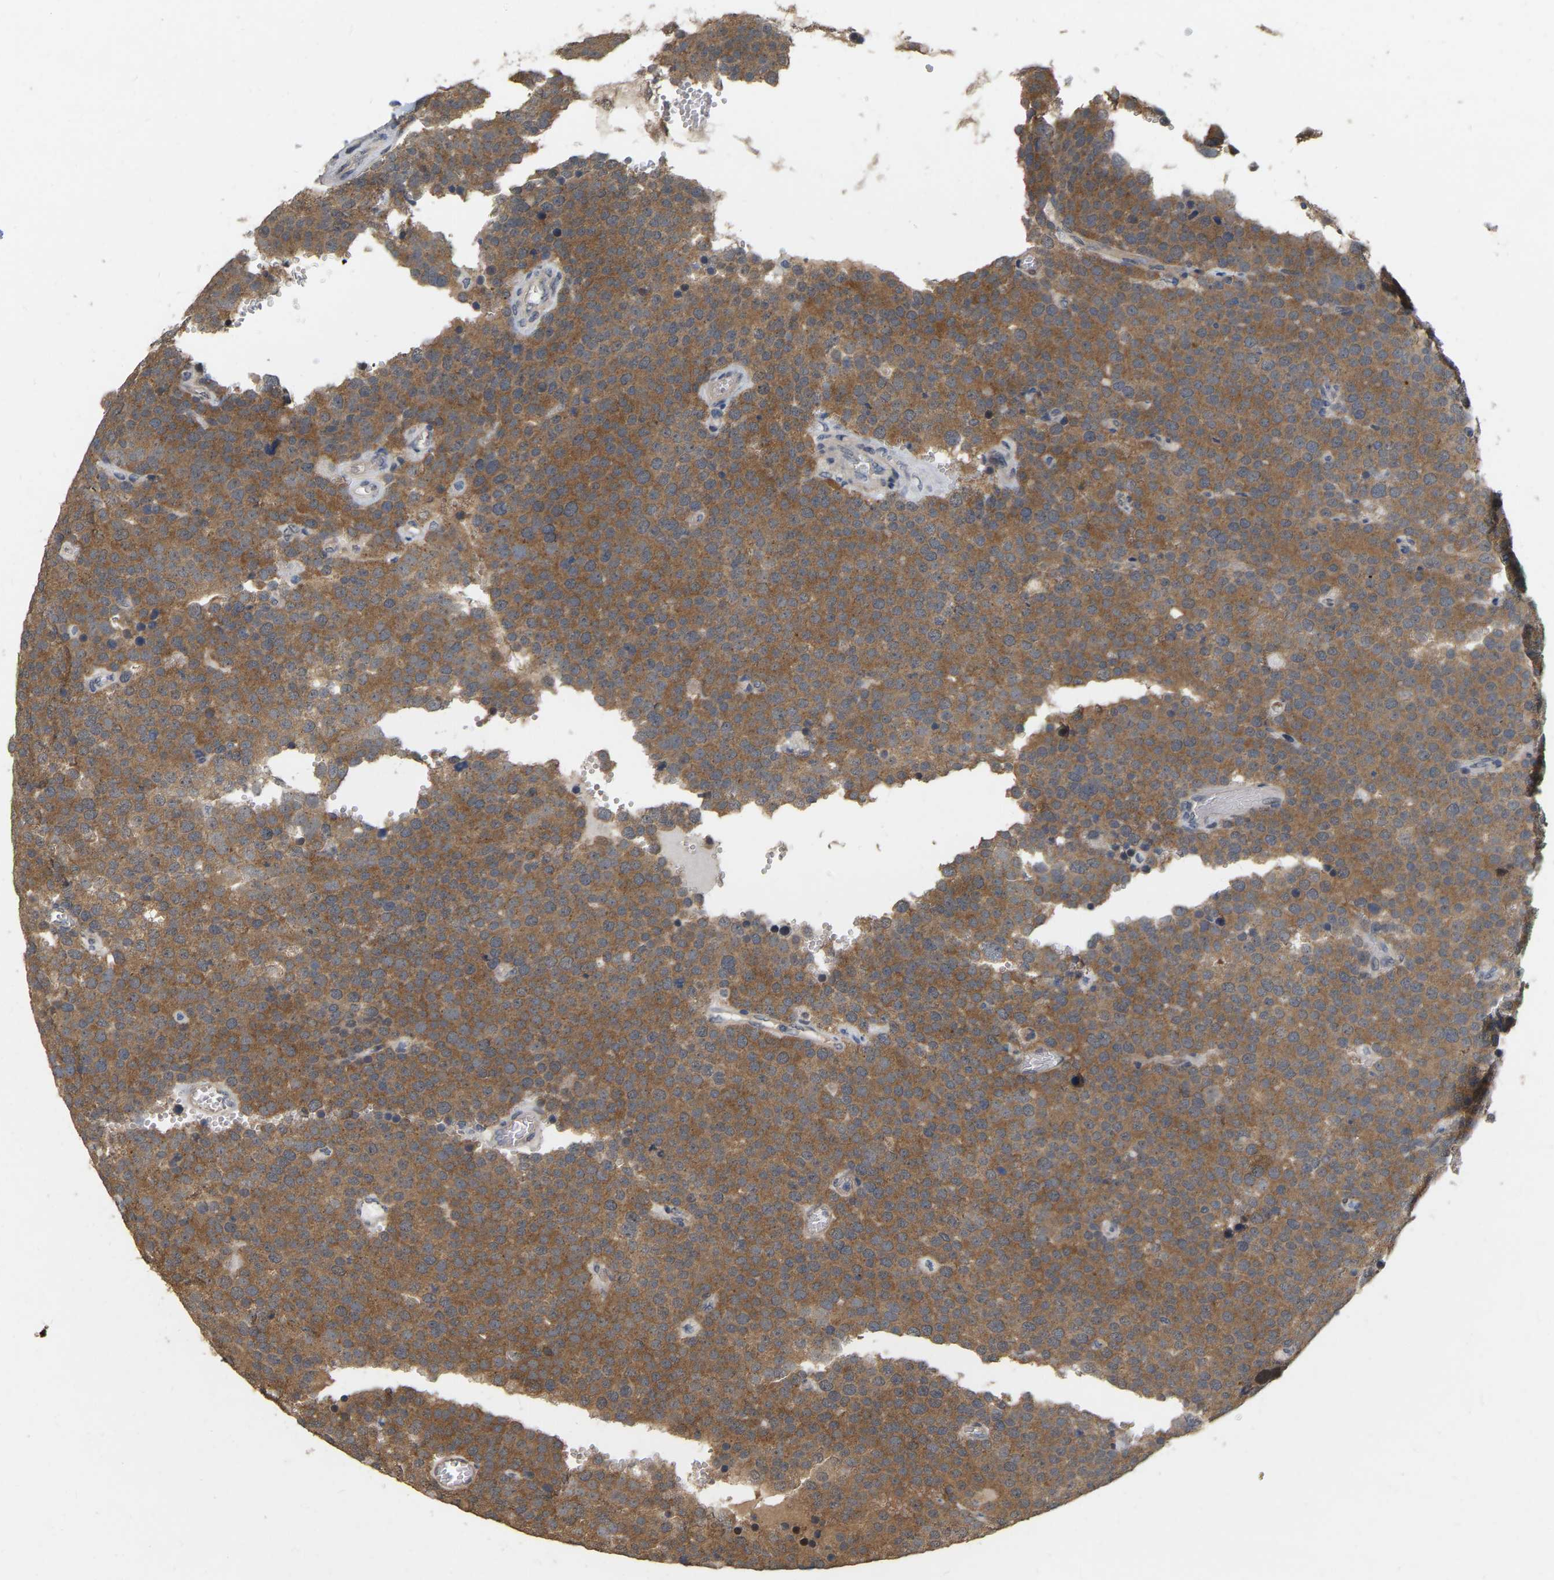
{"staining": {"intensity": "moderate", "quantity": ">75%", "location": "cytoplasmic/membranous"}, "tissue": "testis cancer", "cell_type": "Tumor cells", "image_type": "cancer", "snomed": [{"axis": "morphology", "description": "Normal tissue, NOS"}, {"axis": "morphology", "description": "Seminoma, NOS"}, {"axis": "topography", "description": "Testis"}], "caption": "Moderate cytoplasmic/membranous staining for a protein is appreciated in approximately >75% of tumor cells of testis seminoma using immunohistochemistry.", "gene": "RUVBL1", "patient": {"sex": "male", "age": 71}}